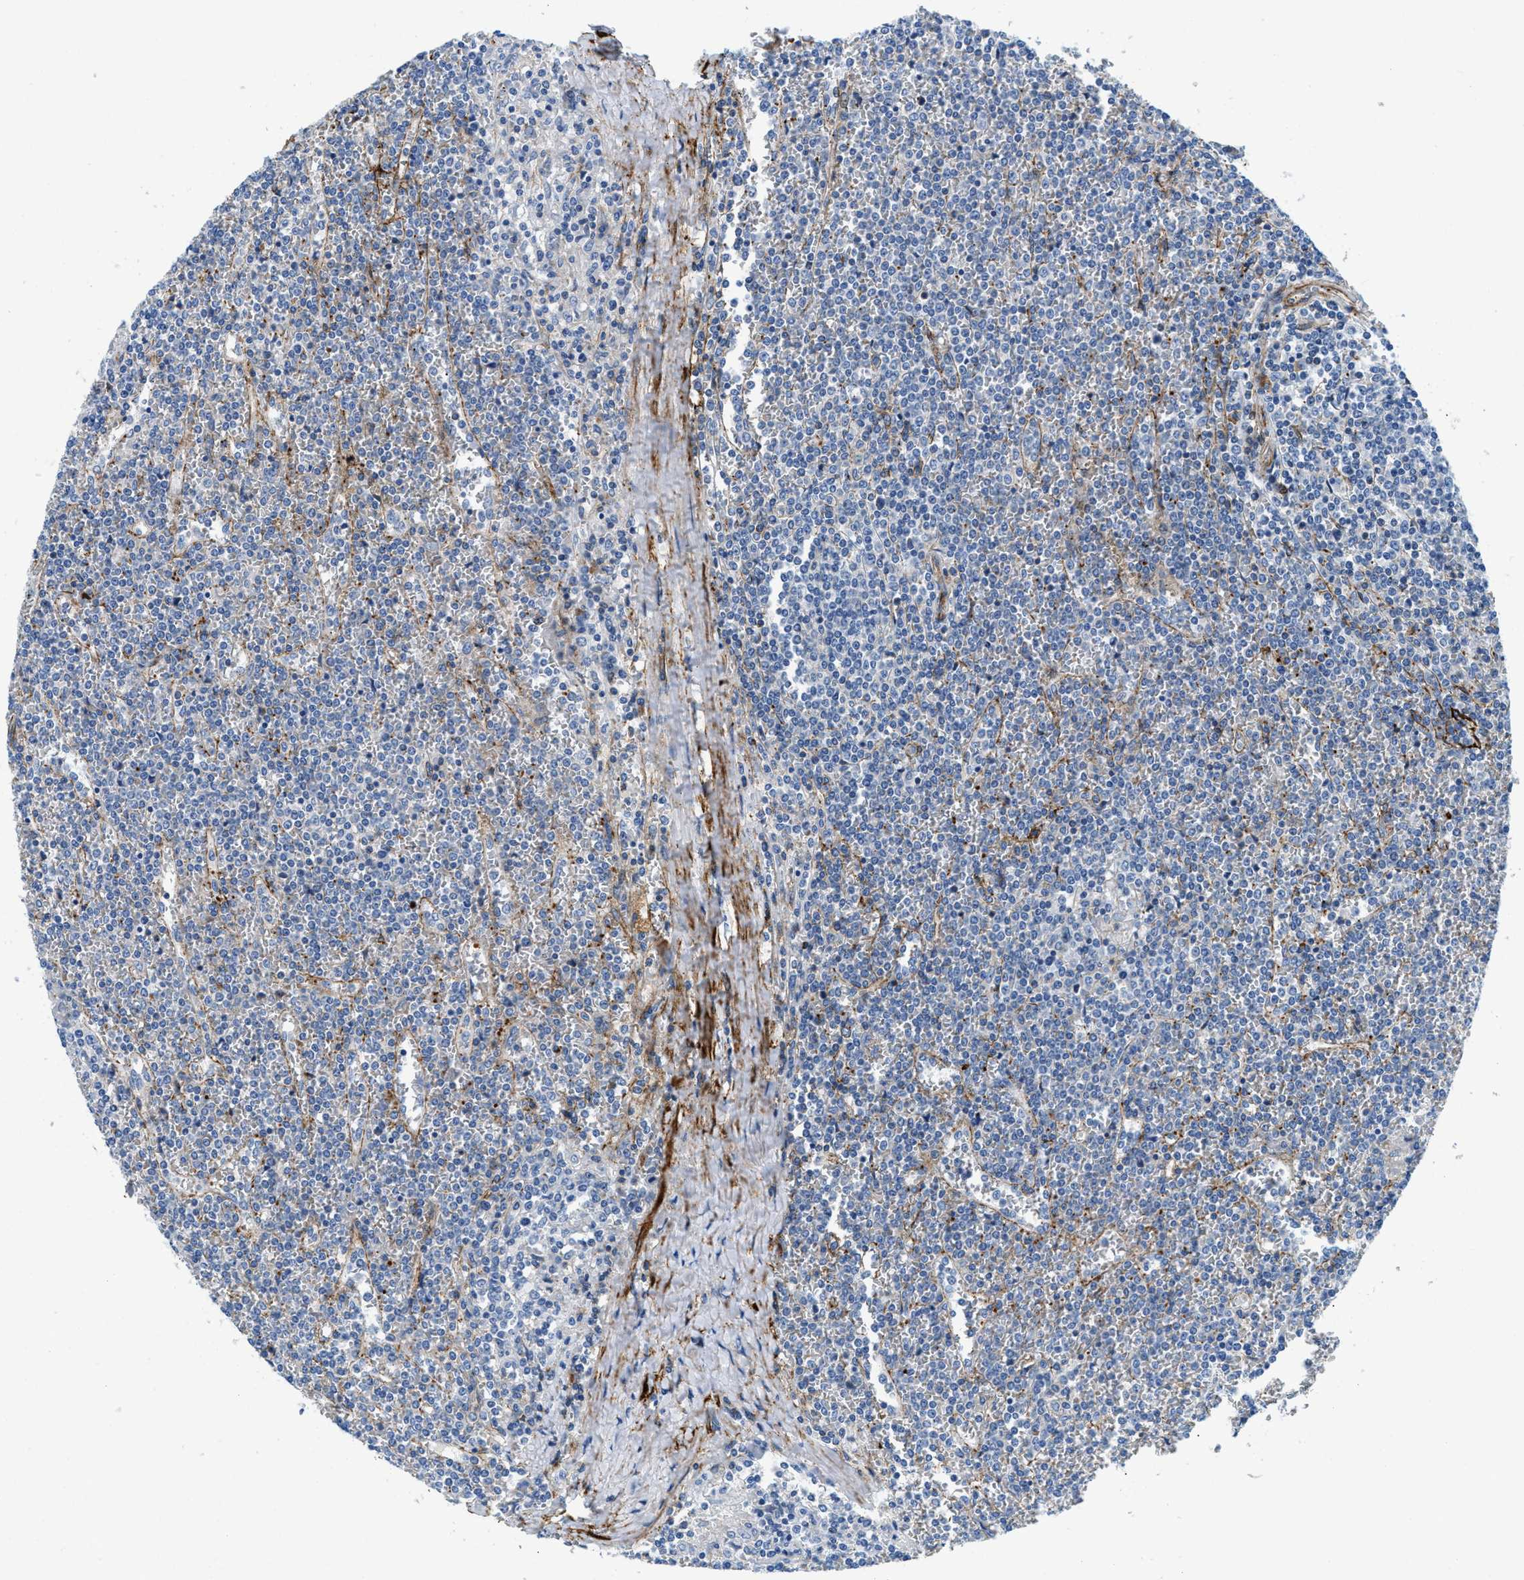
{"staining": {"intensity": "negative", "quantity": "none", "location": "none"}, "tissue": "lymphoma", "cell_type": "Tumor cells", "image_type": "cancer", "snomed": [{"axis": "morphology", "description": "Malignant lymphoma, non-Hodgkin's type, Low grade"}, {"axis": "topography", "description": "Spleen"}], "caption": "Lymphoma stained for a protein using IHC demonstrates no expression tumor cells.", "gene": "CUTA", "patient": {"sex": "female", "age": 19}}